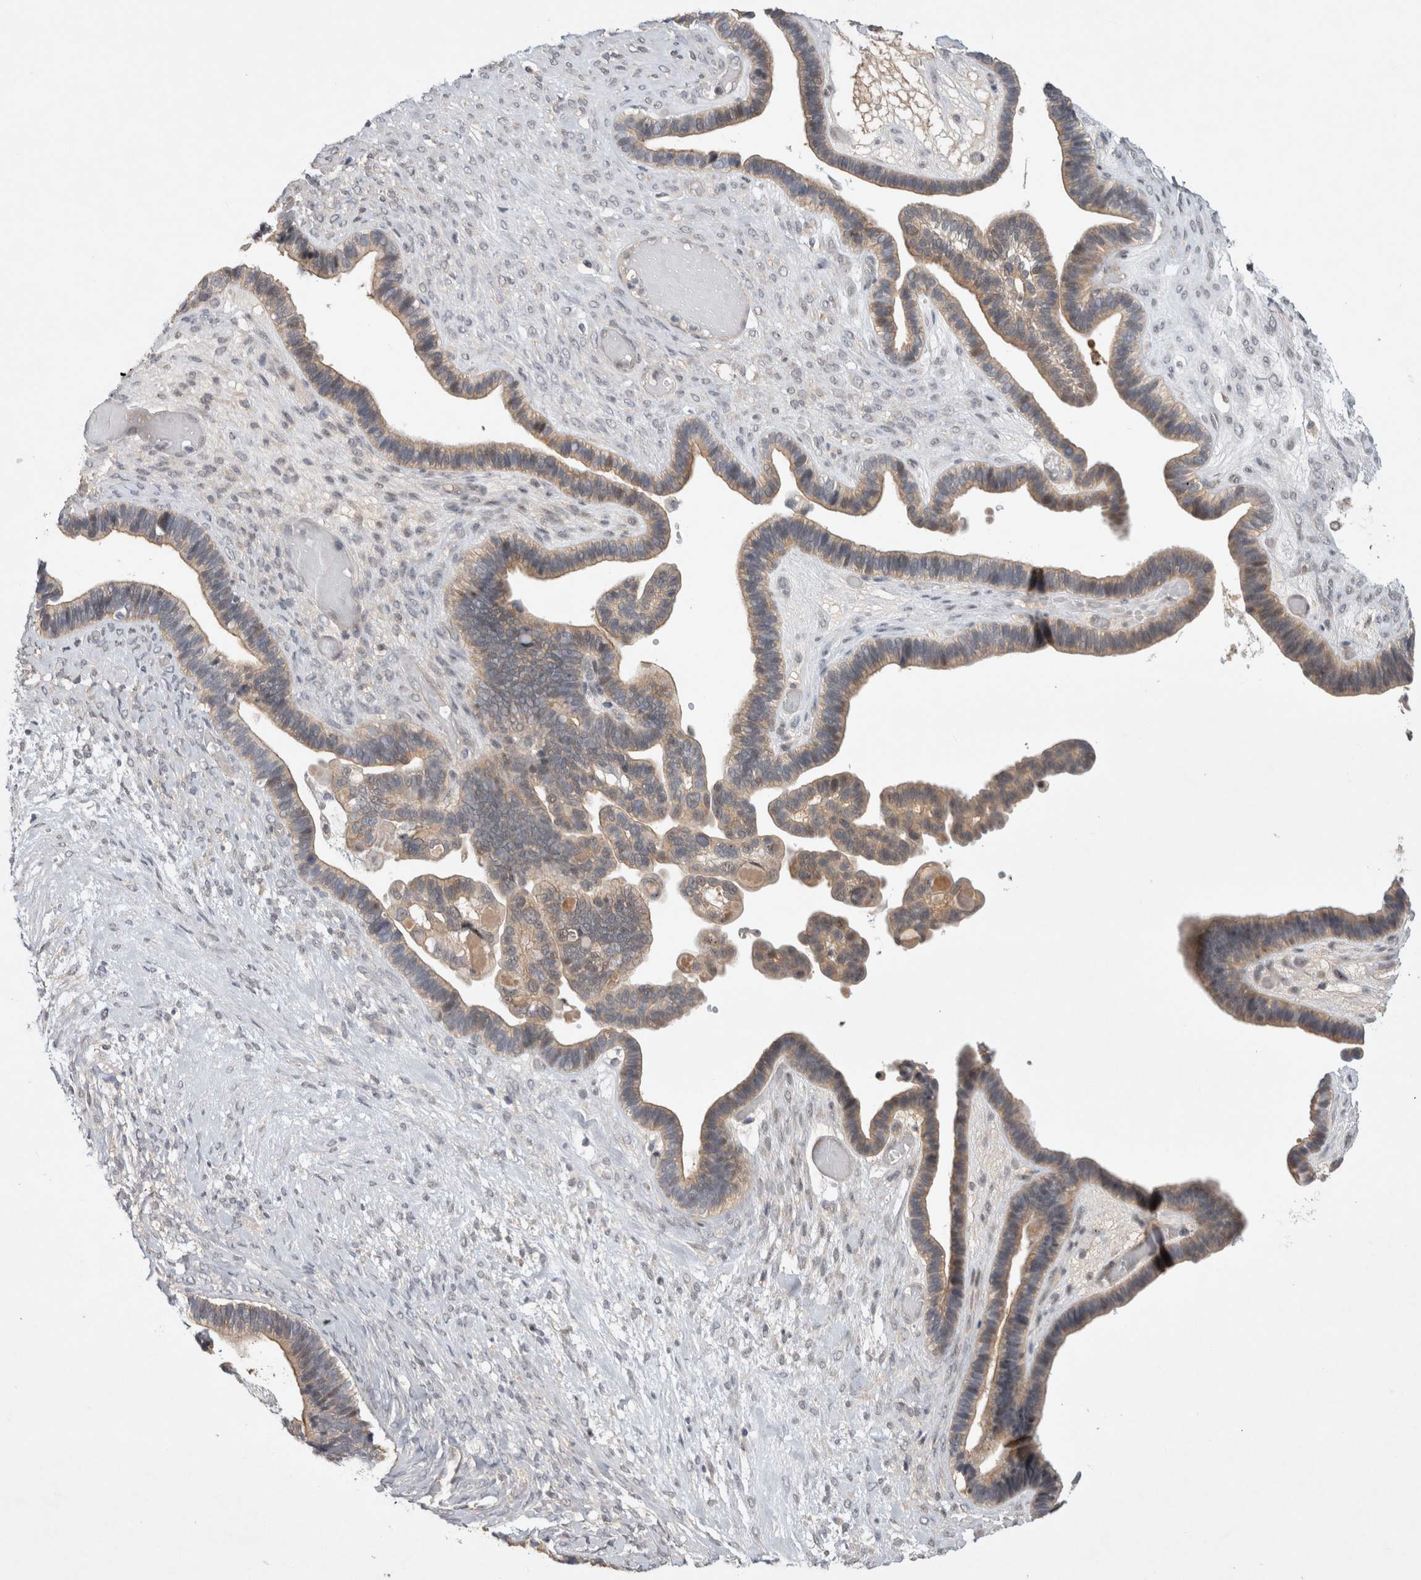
{"staining": {"intensity": "weak", "quantity": ">75%", "location": "cytoplasmic/membranous"}, "tissue": "ovarian cancer", "cell_type": "Tumor cells", "image_type": "cancer", "snomed": [{"axis": "morphology", "description": "Cystadenocarcinoma, serous, NOS"}, {"axis": "topography", "description": "Ovary"}], "caption": "Immunohistochemical staining of human ovarian cancer (serous cystadenocarcinoma) reveals low levels of weak cytoplasmic/membranous protein positivity in approximately >75% of tumor cells.", "gene": "CERS3", "patient": {"sex": "female", "age": 56}}